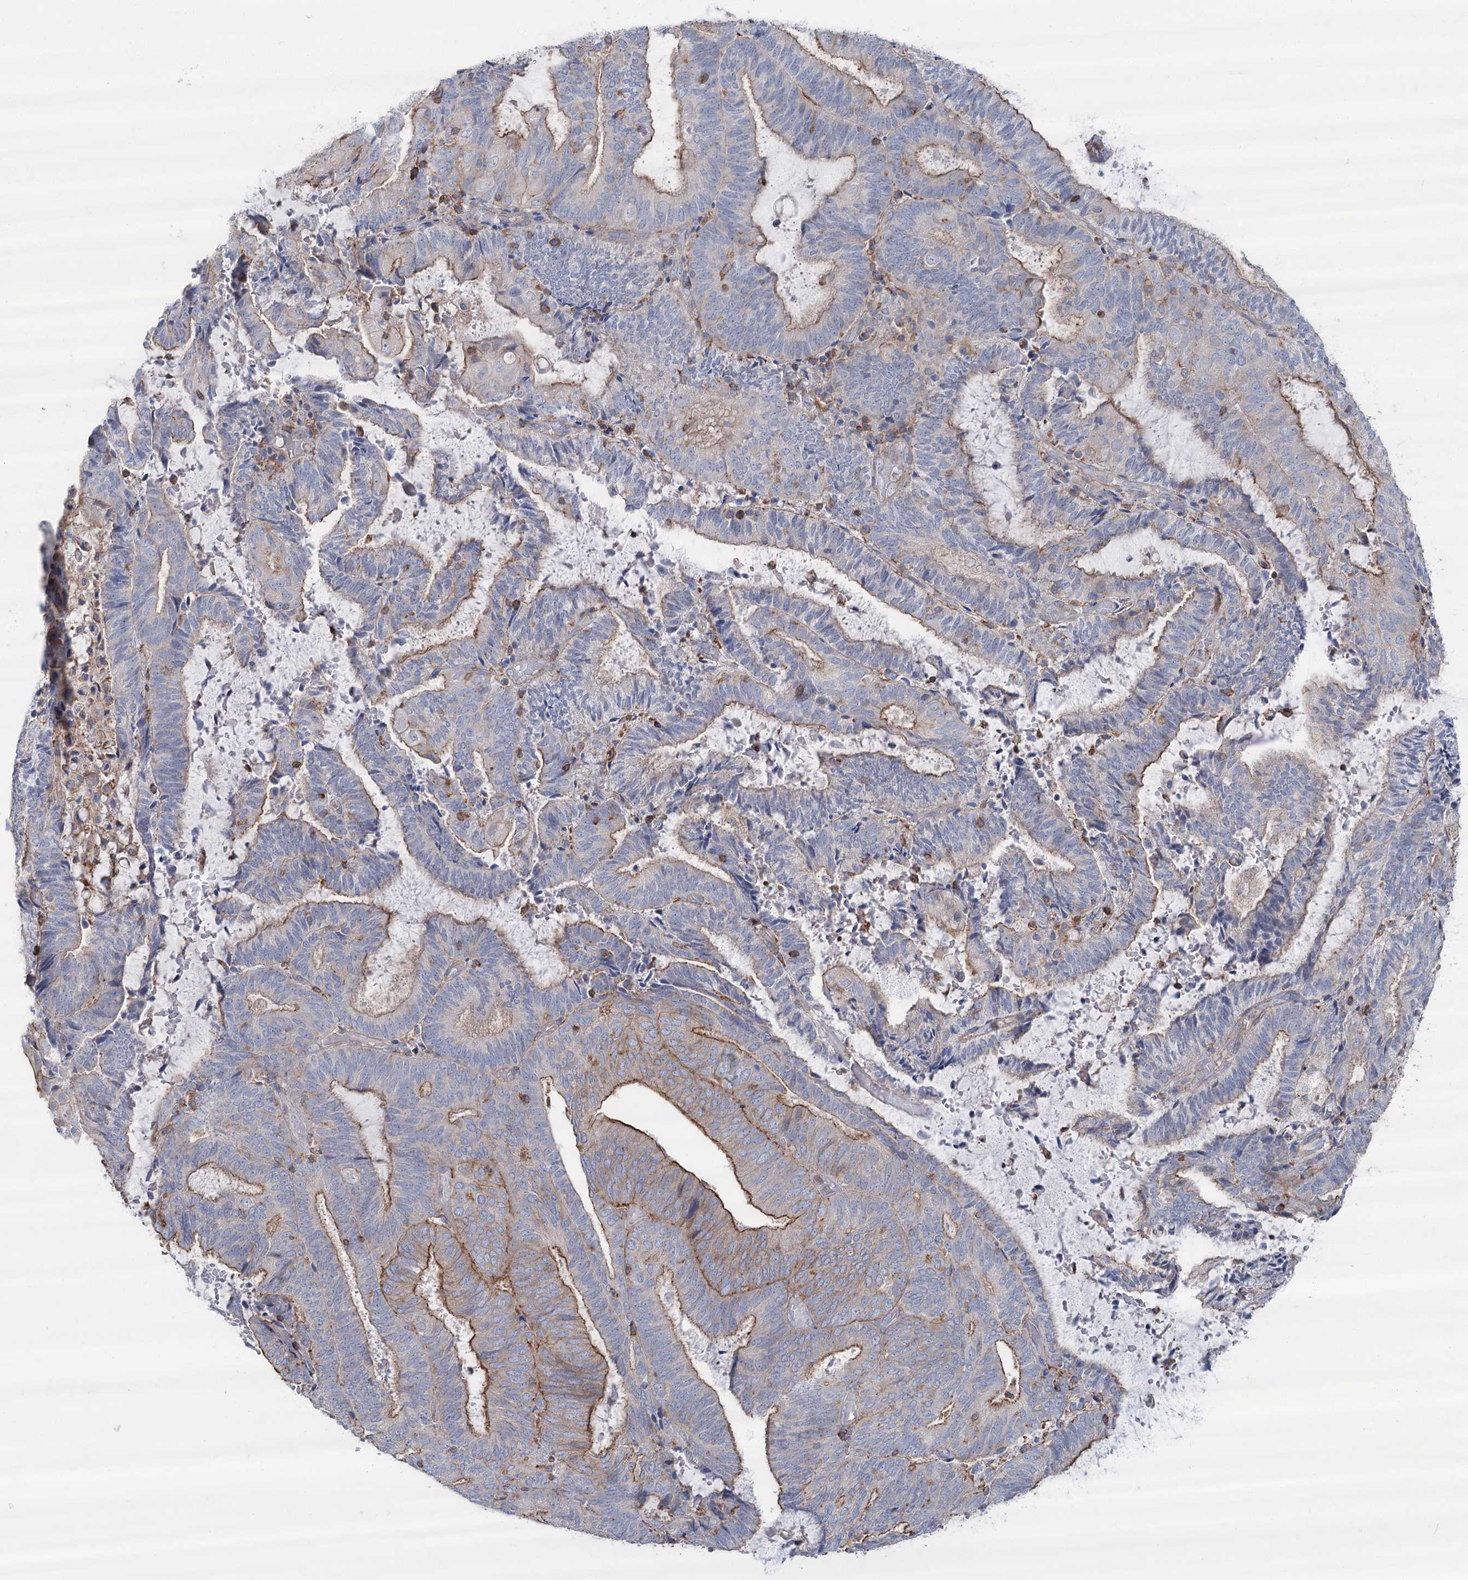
{"staining": {"intensity": "moderate", "quantity": "25%-75%", "location": "cytoplasmic/membranous"}, "tissue": "endometrial cancer", "cell_type": "Tumor cells", "image_type": "cancer", "snomed": [{"axis": "morphology", "description": "Adenocarcinoma, NOS"}, {"axis": "topography", "description": "Endometrium"}], "caption": "Immunohistochemical staining of human endometrial cancer displays moderate cytoplasmic/membranous protein positivity in about 25%-75% of tumor cells.", "gene": "LARP1B", "patient": {"sex": "female", "age": 81}}